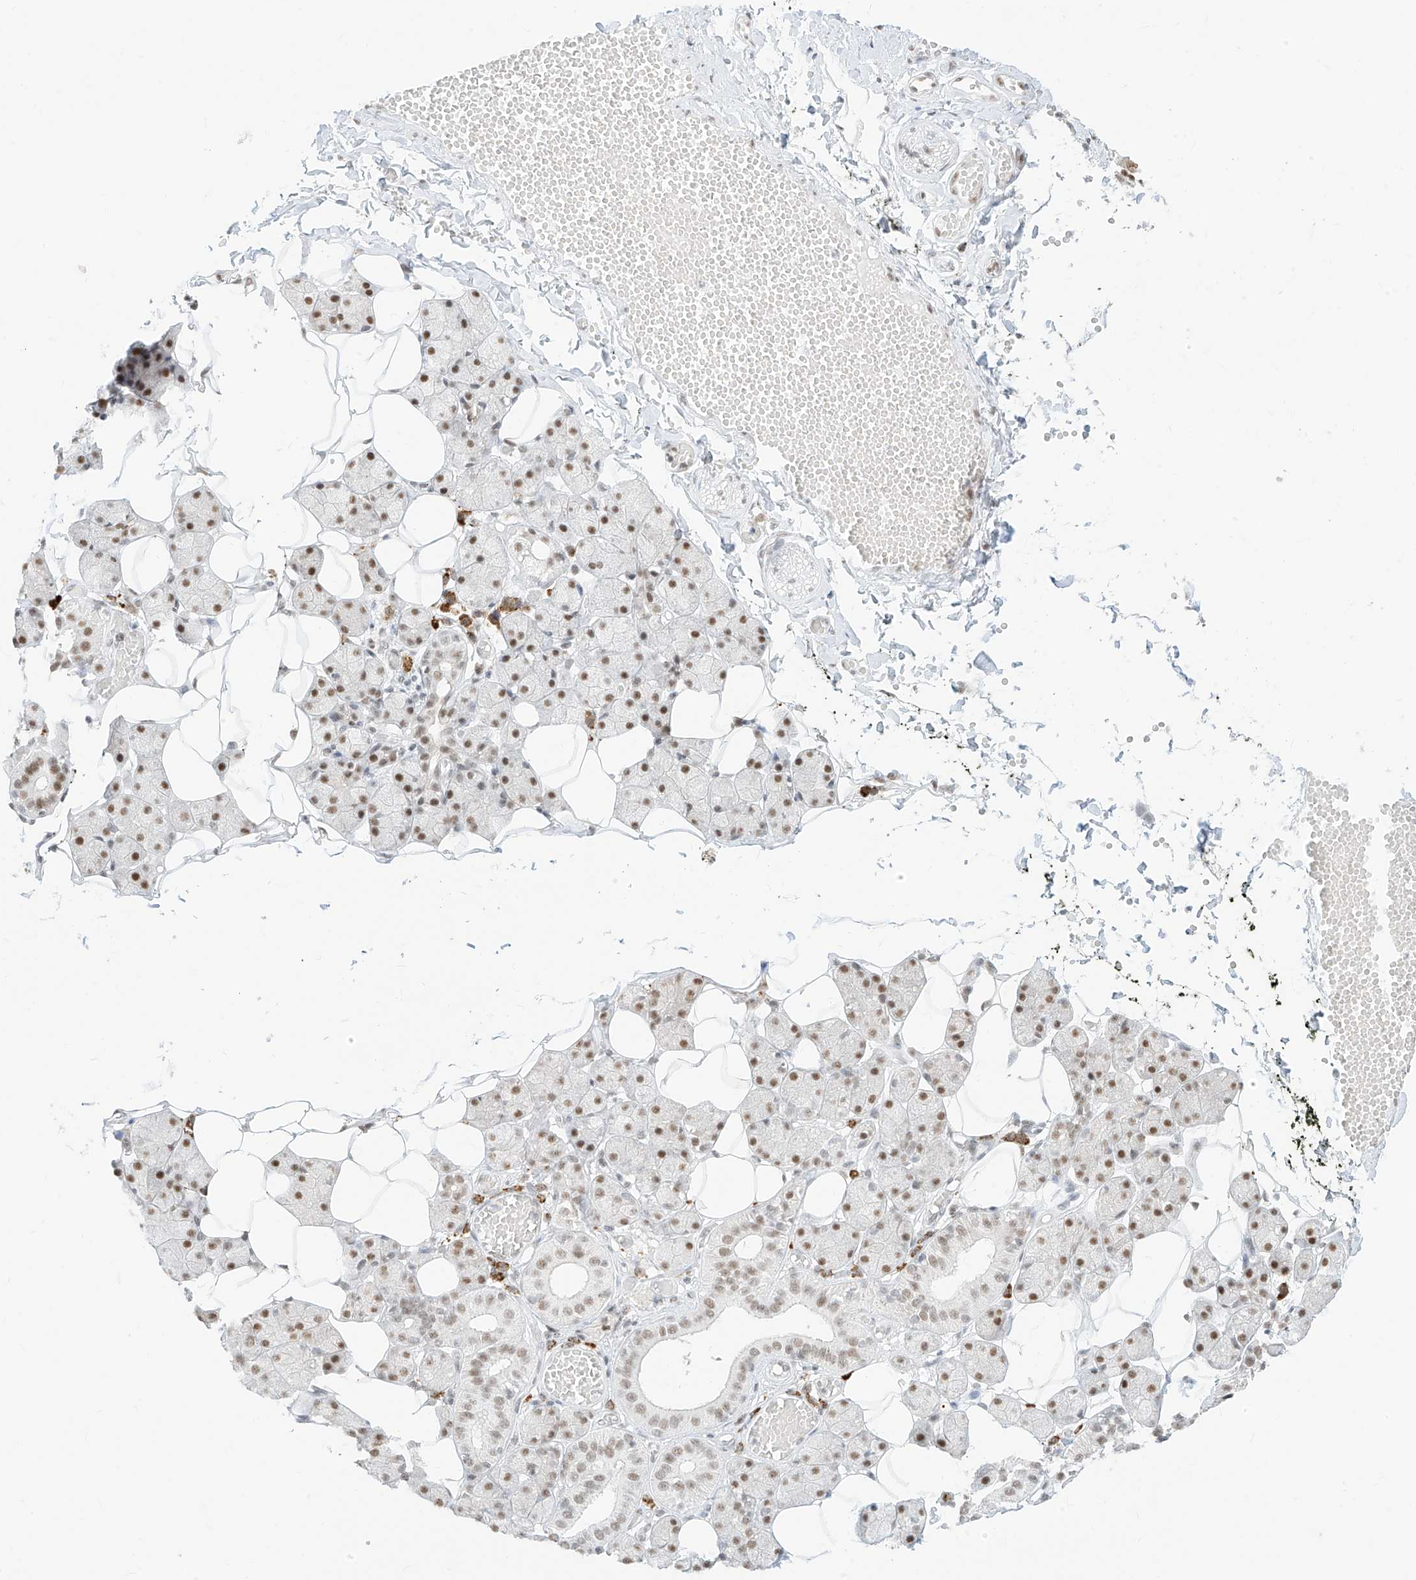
{"staining": {"intensity": "moderate", "quantity": "25%-75%", "location": "nuclear"}, "tissue": "salivary gland", "cell_type": "Glandular cells", "image_type": "normal", "snomed": [{"axis": "morphology", "description": "Normal tissue, NOS"}, {"axis": "topography", "description": "Salivary gland"}], "caption": "Salivary gland stained with DAB immunohistochemistry (IHC) exhibits medium levels of moderate nuclear staining in approximately 25%-75% of glandular cells. (DAB IHC, brown staining for protein, blue staining for nuclei).", "gene": "SUPT5H", "patient": {"sex": "female", "age": 33}}